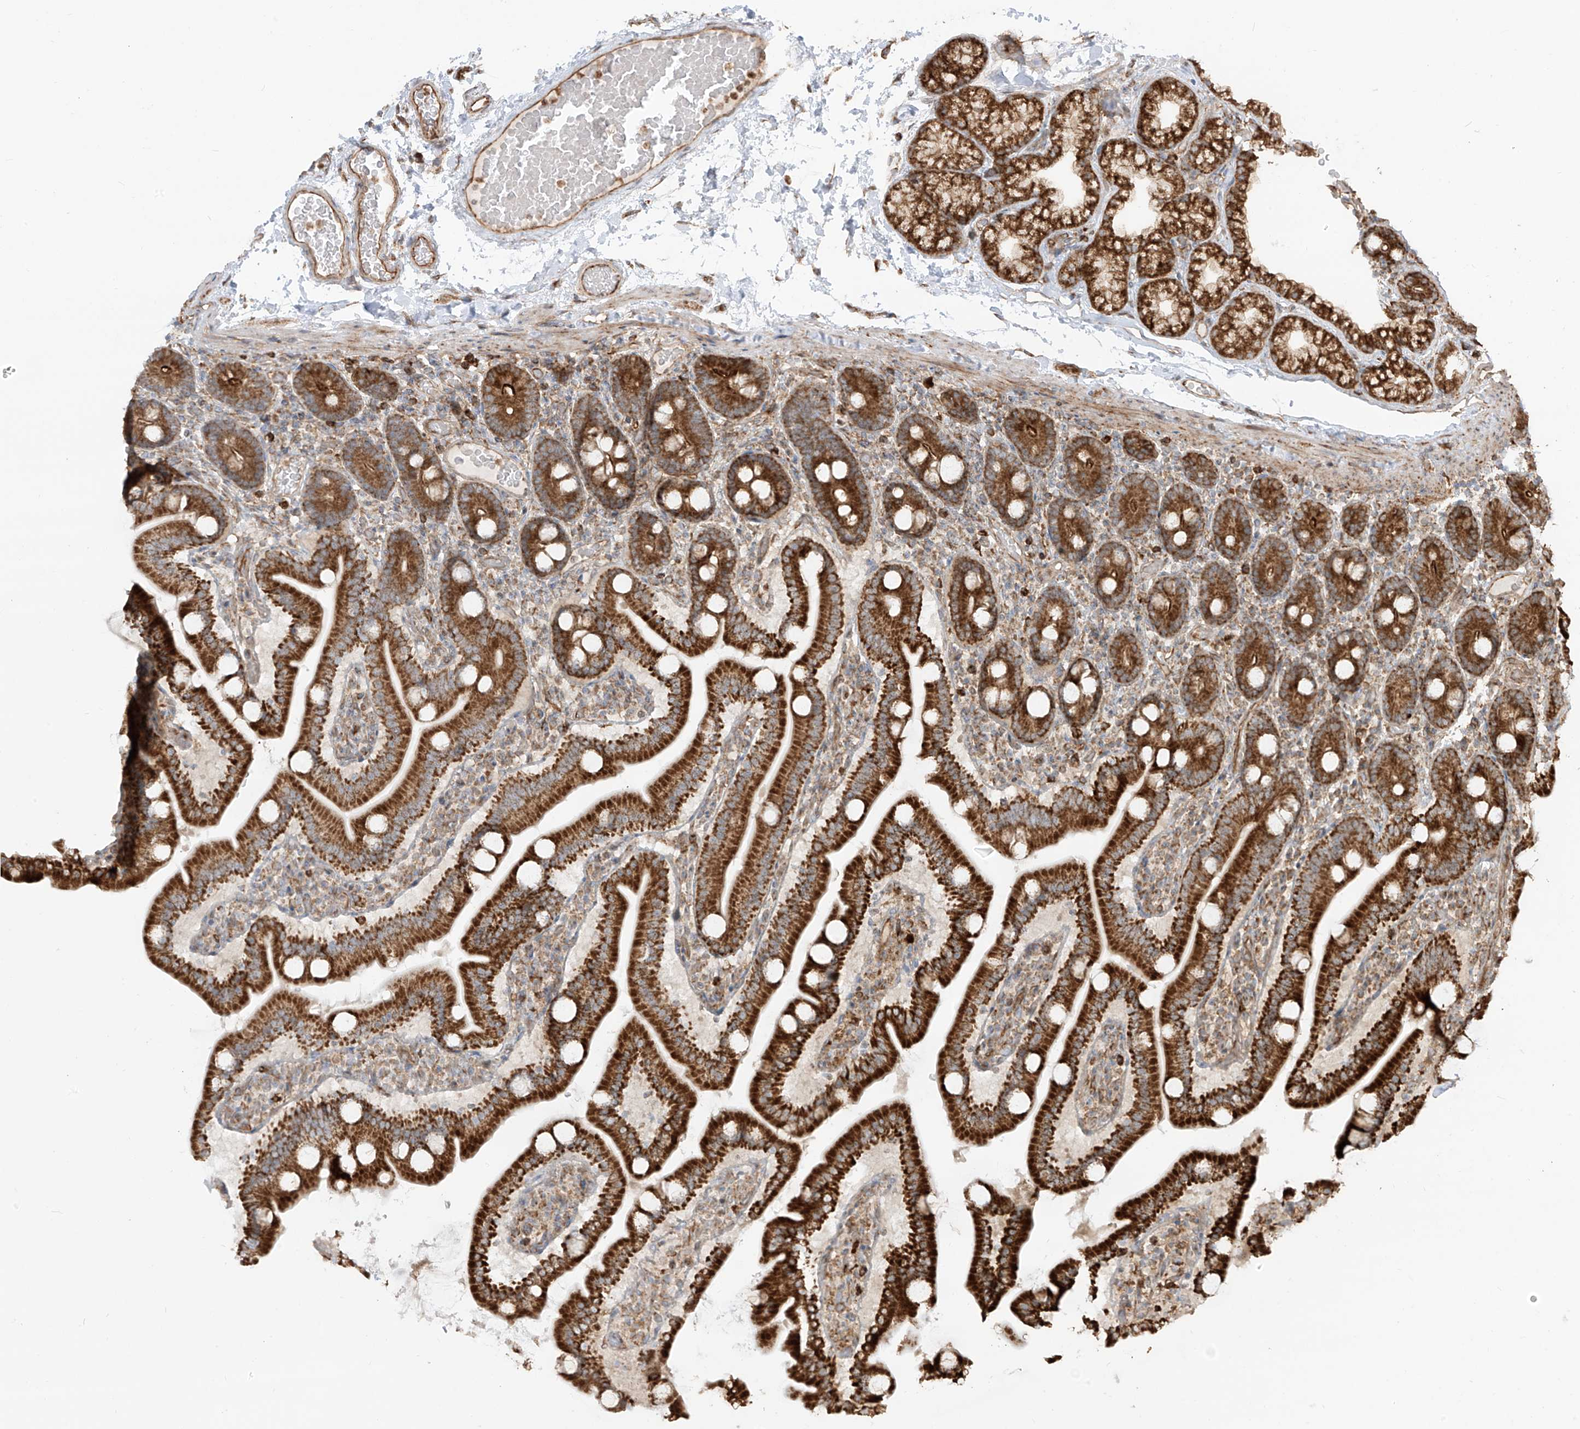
{"staining": {"intensity": "strong", "quantity": ">75%", "location": "cytoplasmic/membranous"}, "tissue": "duodenum", "cell_type": "Glandular cells", "image_type": "normal", "snomed": [{"axis": "morphology", "description": "Normal tissue, NOS"}, {"axis": "topography", "description": "Duodenum"}], "caption": "Approximately >75% of glandular cells in normal human duodenum demonstrate strong cytoplasmic/membranous protein positivity as visualized by brown immunohistochemical staining.", "gene": "EIF5B", "patient": {"sex": "male", "age": 55}}